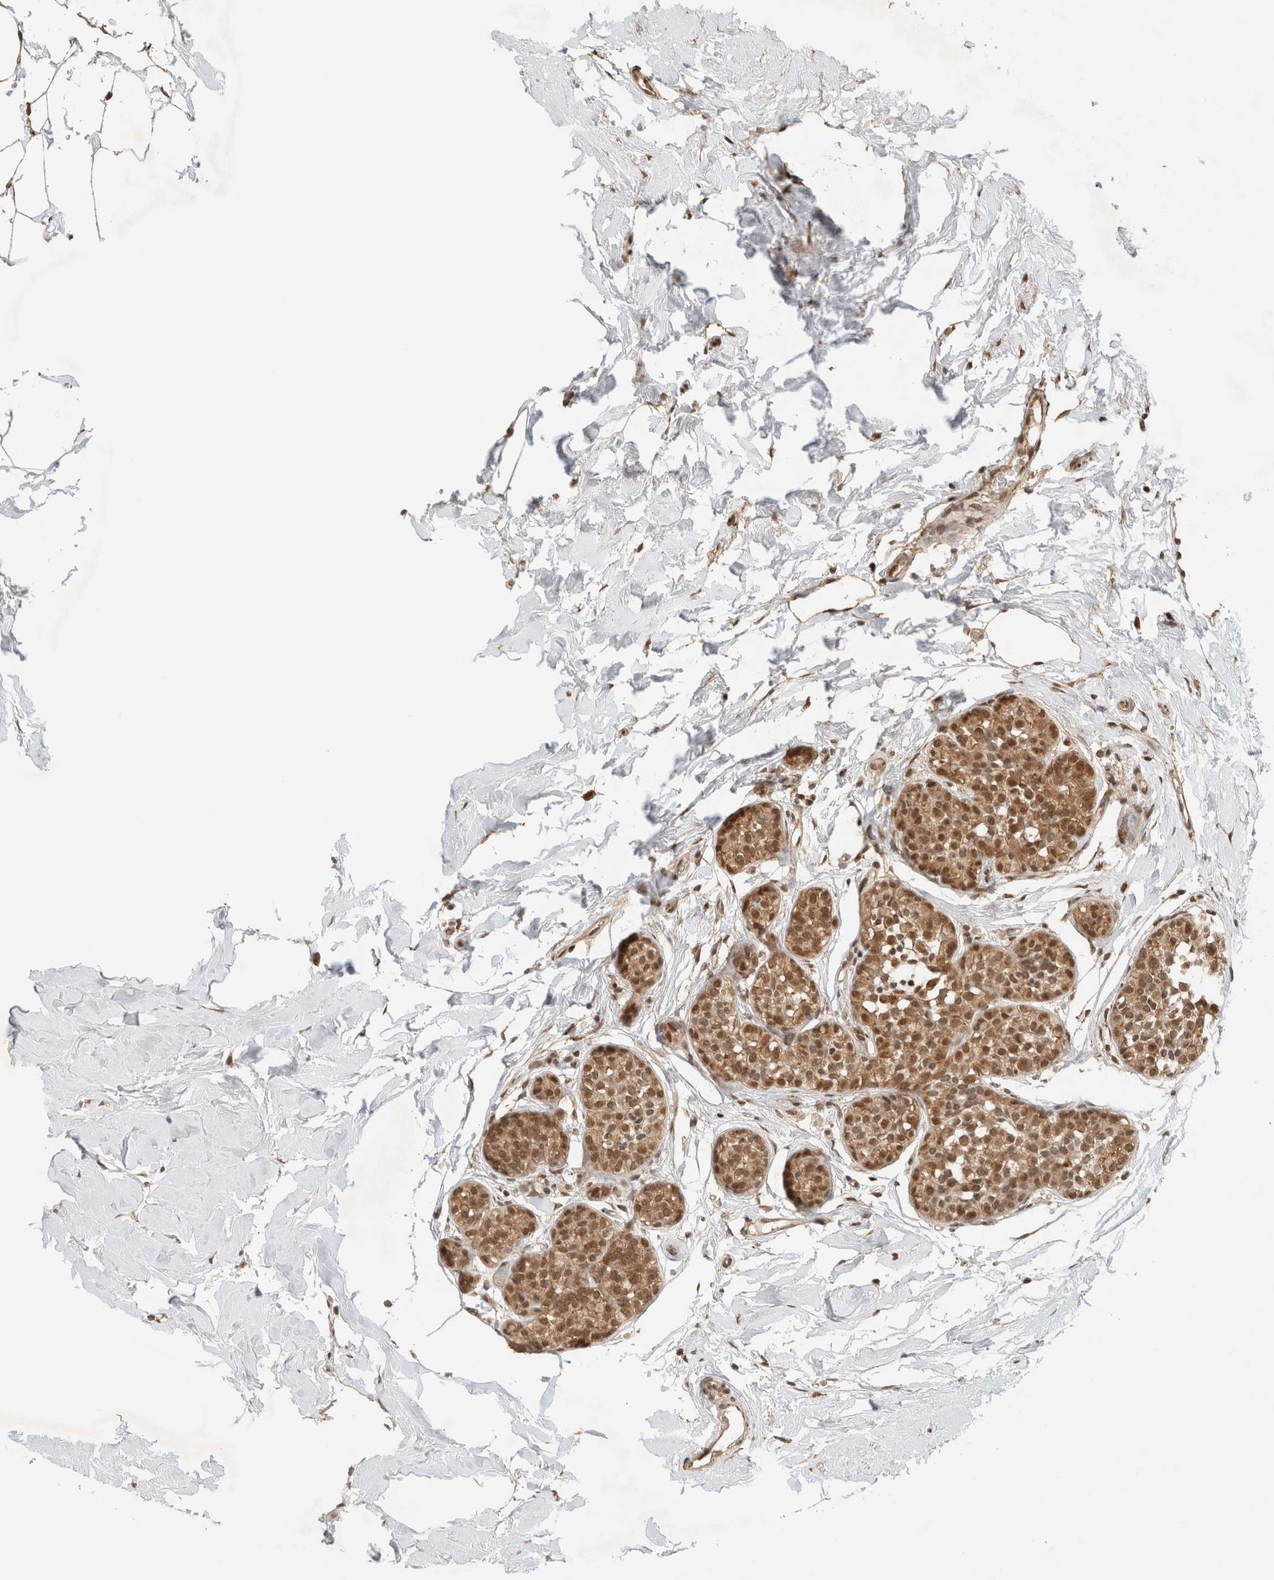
{"staining": {"intensity": "moderate", "quantity": ">75%", "location": "cytoplasmic/membranous,nuclear"}, "tissue": "breast cancer", "cell_type": "Tumor cells", "image_type": "cancer", "snomed": [{"axis": "morphology", "description": "Duct carcinoma"}, {"axis": "topography", "description": "Breast"}], "caption": "Immunohistochemistry of human breast cancer (intraductal carcinoma) reveals medium levels of moderate cytoplasmic/membranous and nuclear expression in about >75% of tumor cells. (Stains: DAB (3,3'-diaminobenzidine) in brown, nuclei in blue, Microscopy: brightfield microscopy at high magnification).", "gene": "C1orf21", "patient": {"sex": "female", "age": 55}}